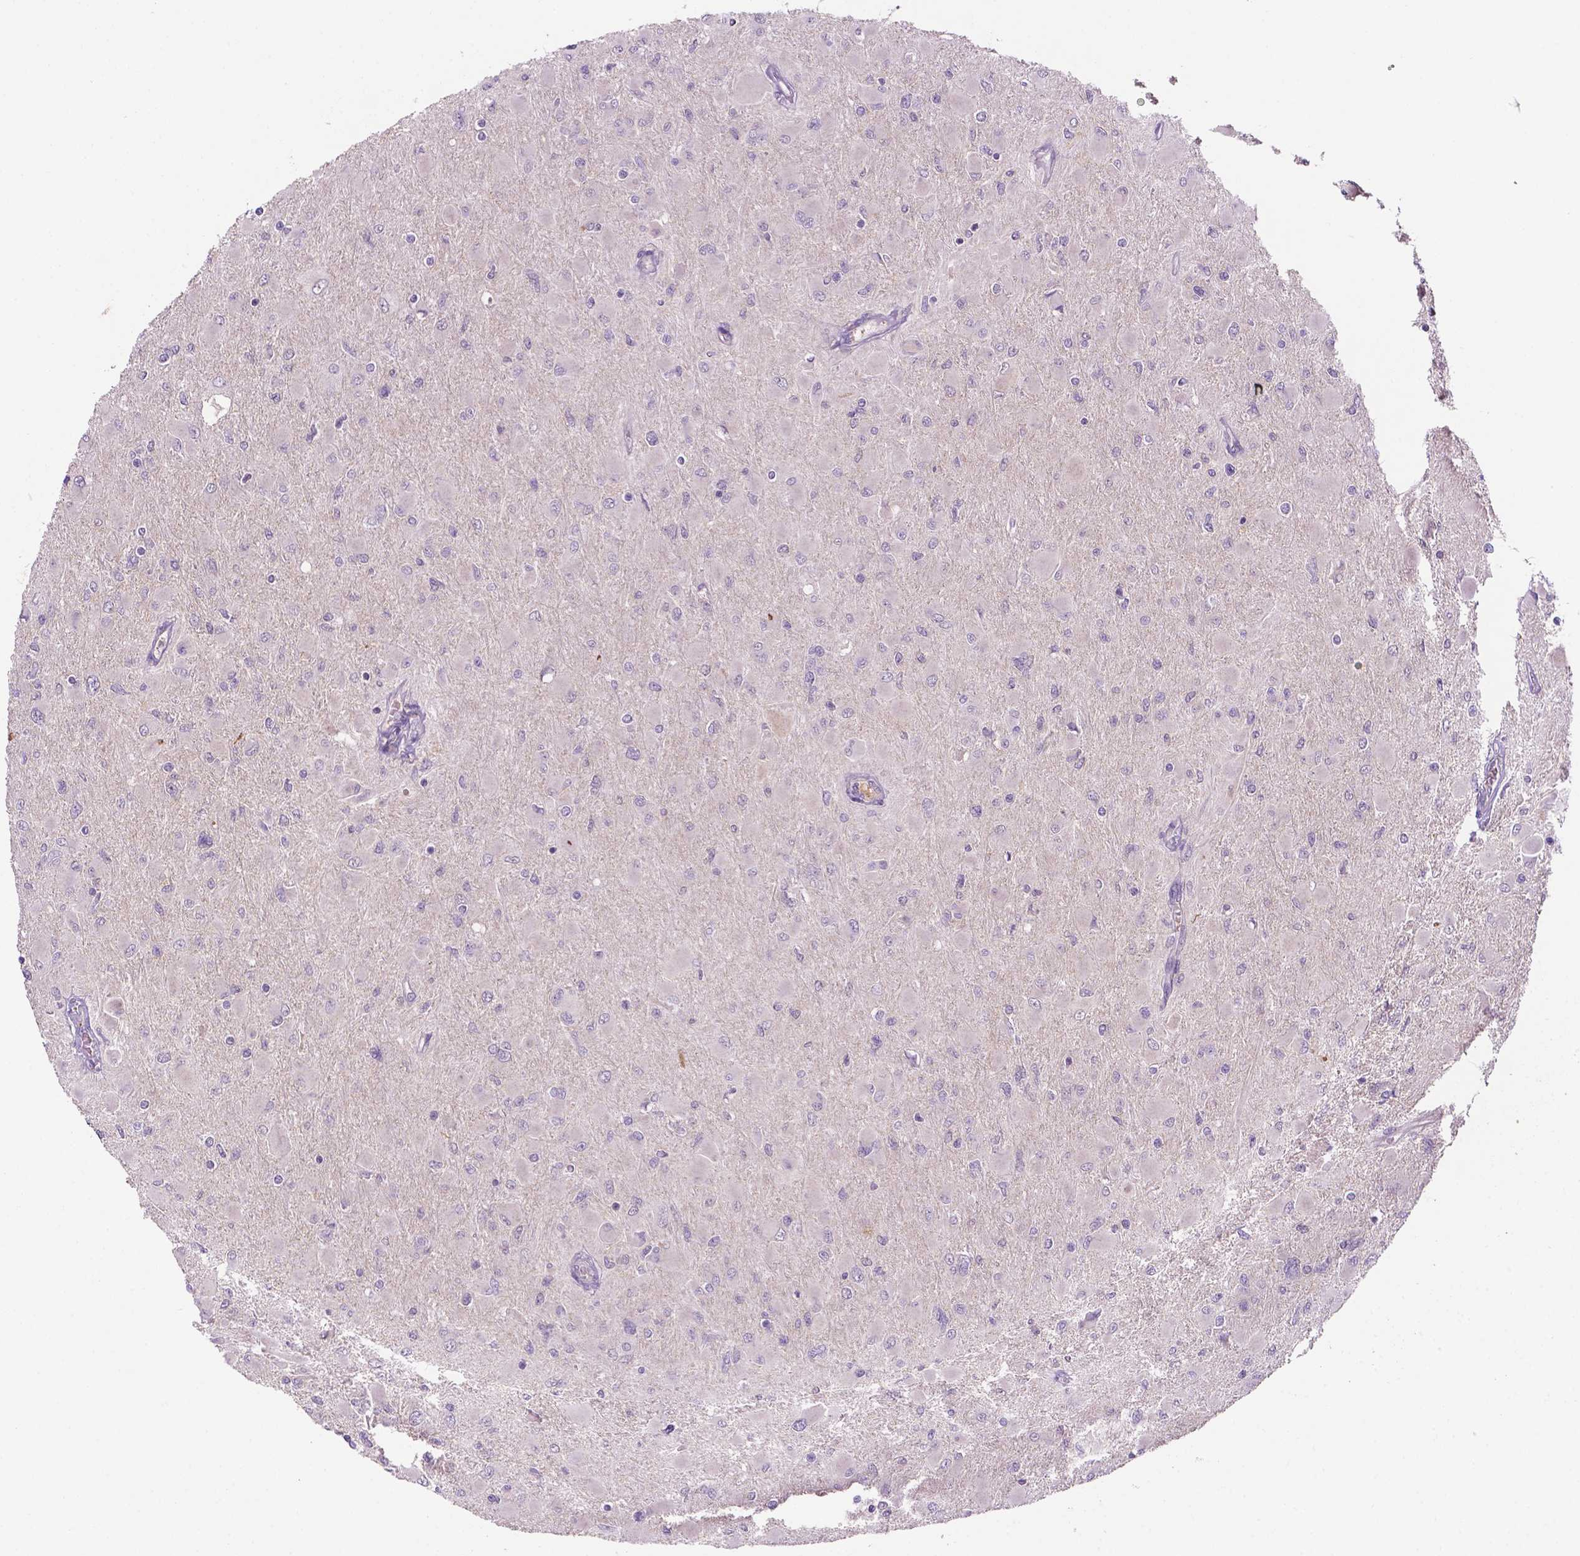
{"staining": {"intensity": "negative", "quantity": "none", "location": "none"}, "tissue": "glioma", "cell_type": "Tumor cells", "image_type": "cancer", "snomed": [{"axis": "morphology", "description": "Glioma, malignant, High grade"}, {"axis": "topography", "description": "Cerebral cortex"}], "caption": "Immunohistochemistry (IHC) of human glioma demonstrates no positivity in tumor cells. Nuclei are stained in blue.", "gene": "FBLN1", "patient": {"sex": "female", "age": 36}}